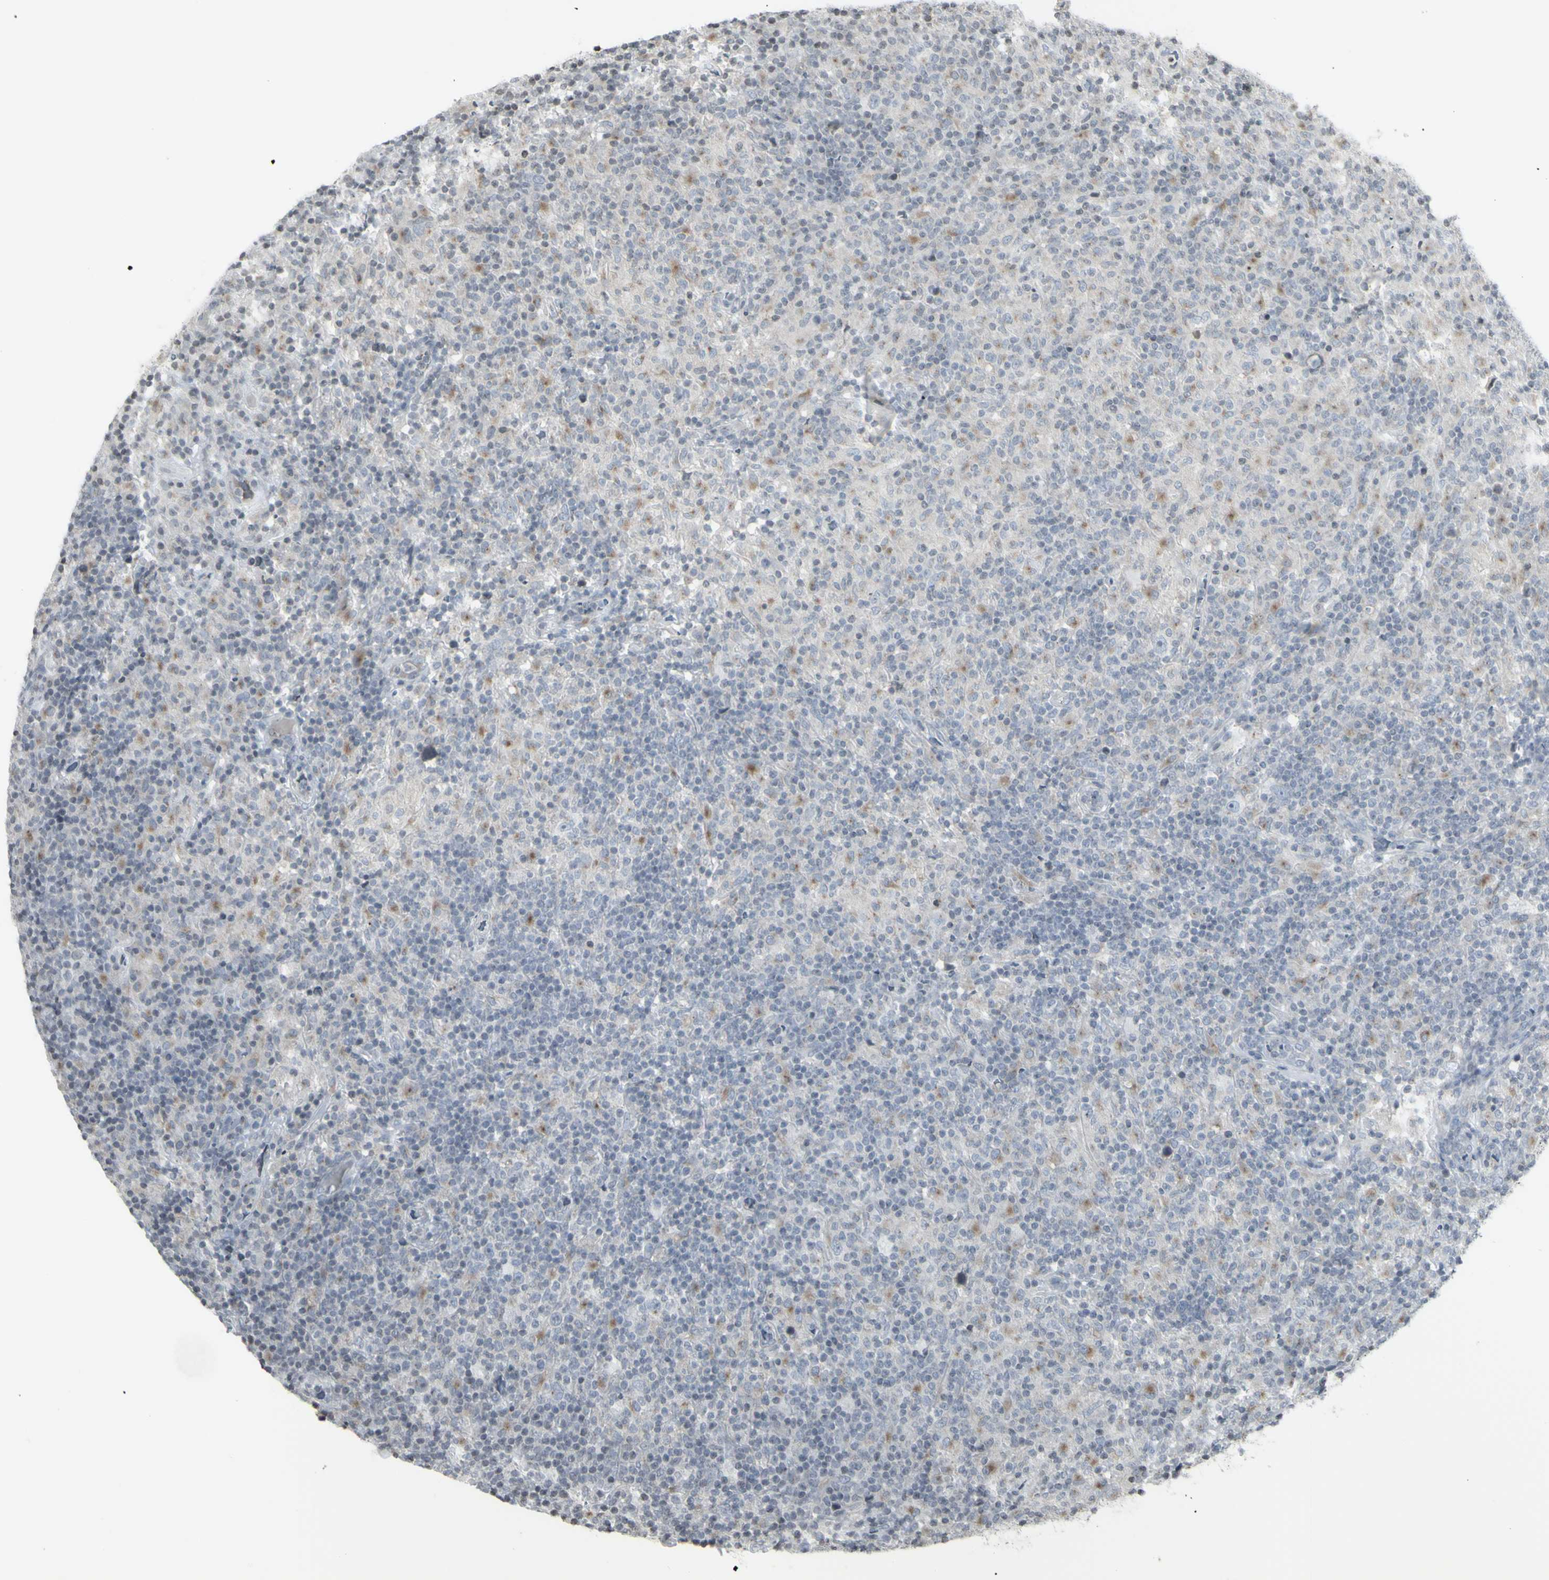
{"staining": {"intensity": "negative", "quantity": "none", "location": "none"}, "tissue": "lymphoma", "cell_type": "Tumor cells", "image_type": "cancer", "snomed": [{"axis": "morphology", "description": "Hodgkin's disease, NOS"}, {"axis": "topography", "description": "Lymph node"}], "caption": "There is no significant expression in tumor cells of Hodgkin's disease. Nuclei are stained in blue.", "gene": "MUC5AC", "patient": {"sex": "male", "age": 70}}